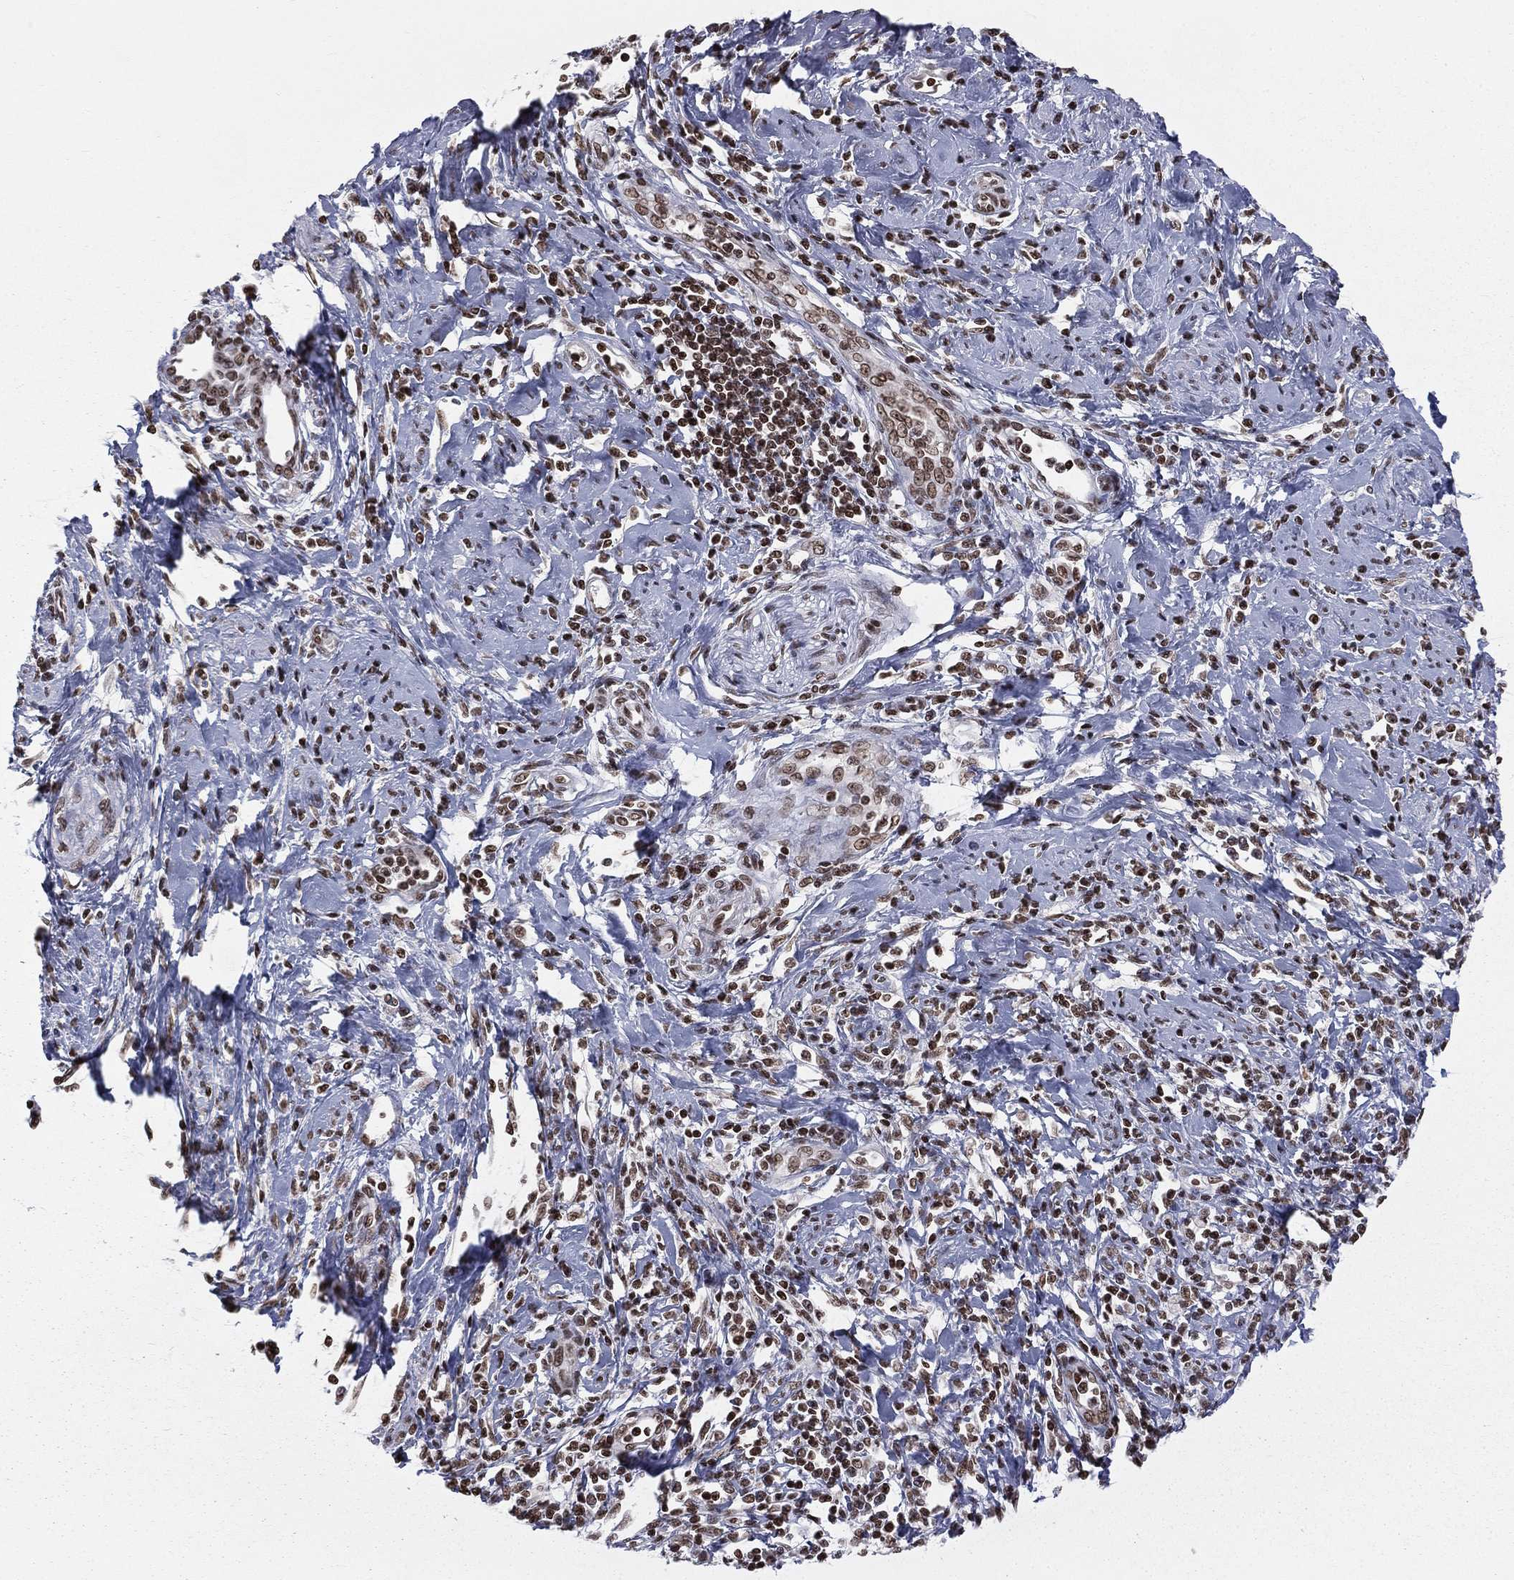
{"staining": {"intensity": "moderate", "quantity": "25%-75%", "location": "nuclear"}, "tissue": "cervical cancer", "cell_type": "Tumor cells", "image_type": "cancer", "snomed": [{"axis": "morphology", "description": "Squamous cell carcinoma, NOS"}, {"axis": "topography", "description": "Cervix"}], "caption": "Immunohistochemical staining of cervical cancer reveals medium levels of moderate nuclear staining in approximately 25%-75% of tumor cells. Nuclei are stained in blue.", "gene": "RFX7", "patient": {"sex": "female", "age": 26}}